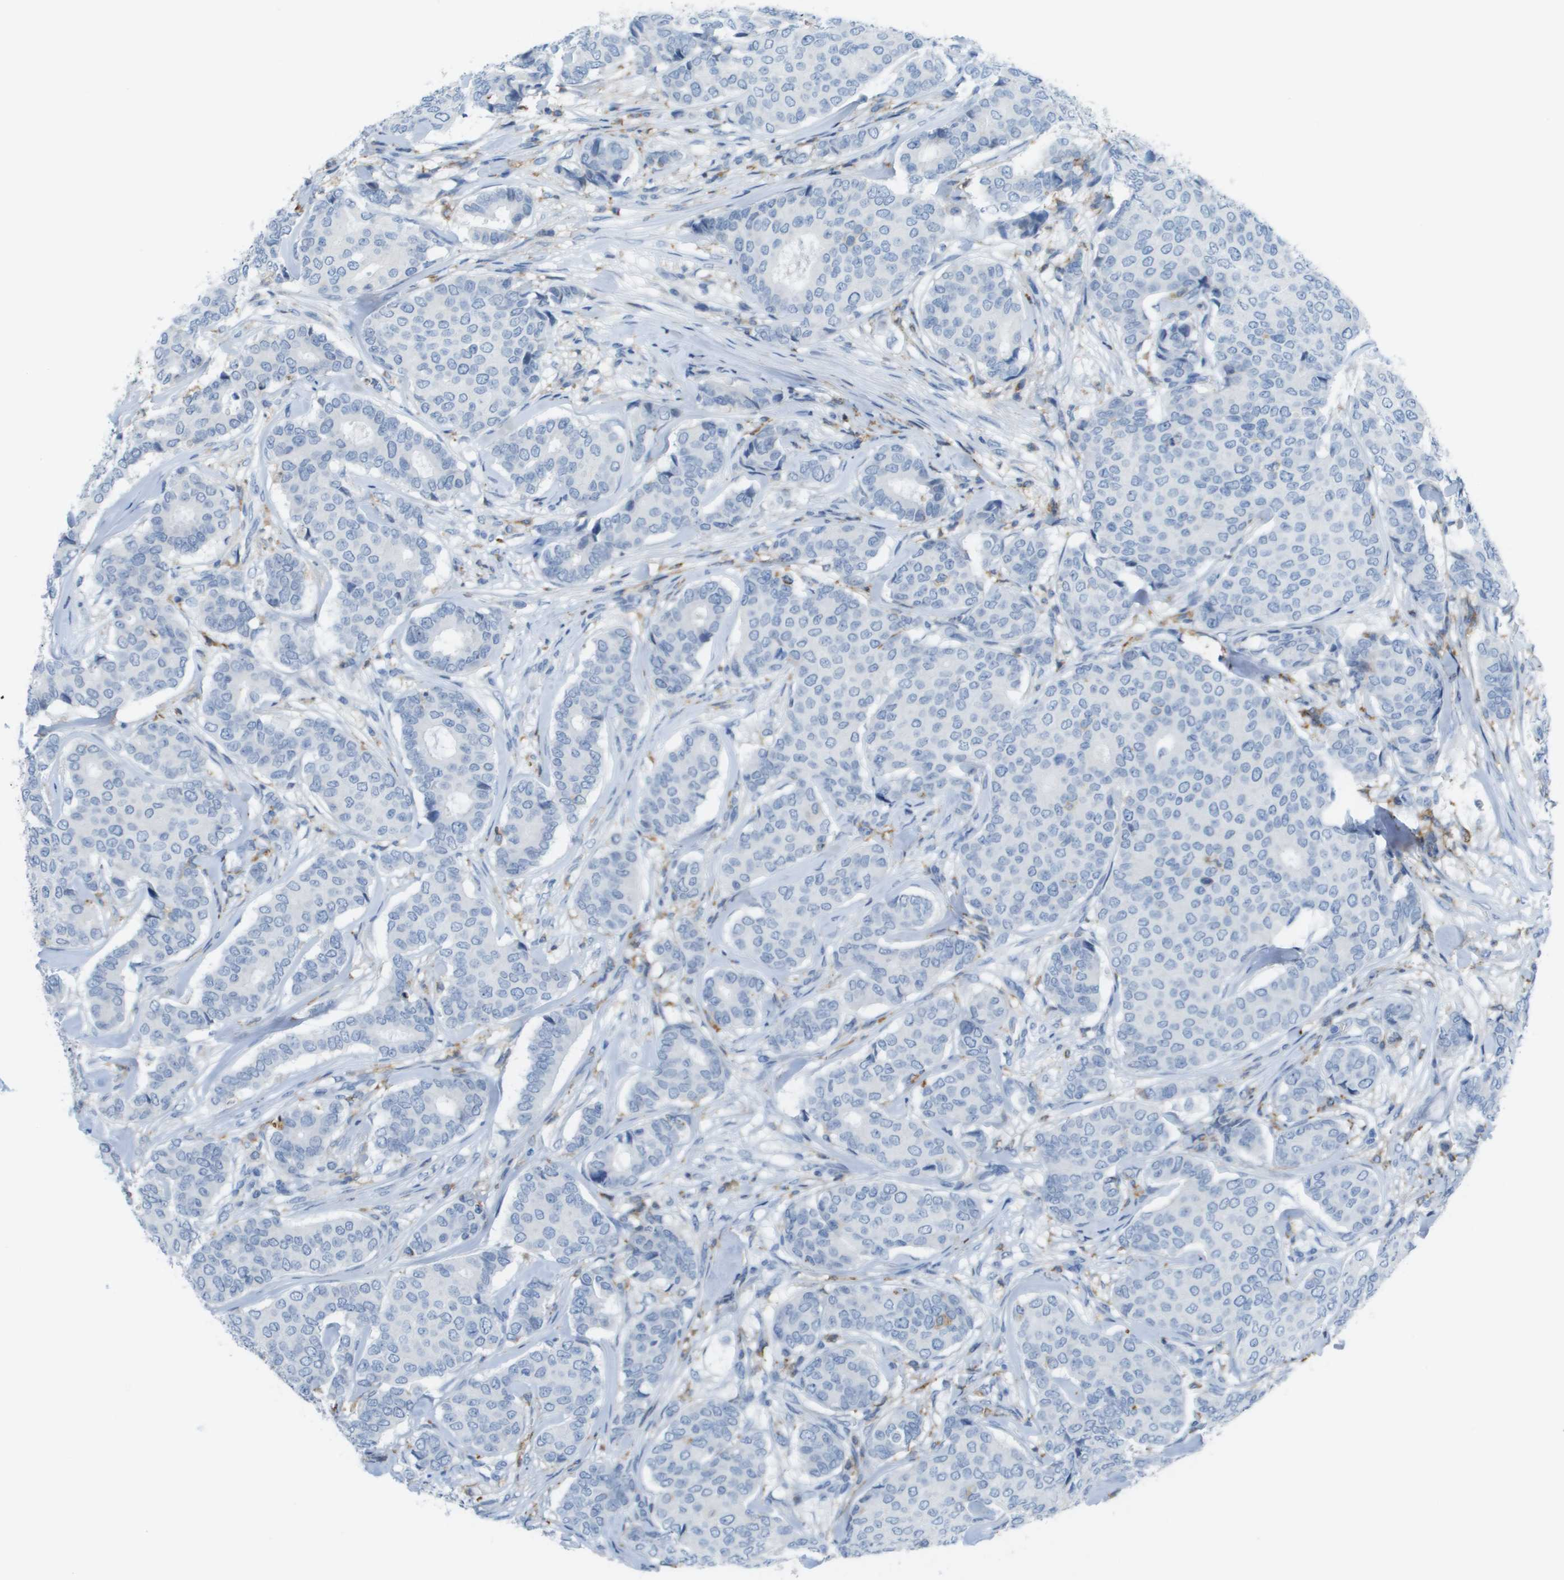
{"staining": {"intensity": "negative", "quantity": "none", "location": "none"}, "tissue": "breast cancer", "cell_type": "Tumor cells", "image_type": "cancer", "snomed": [{"axis": "morphology", "description": "Duct carcinoma"}, {"axis": "topography", "description": "Breast"}], "caption": "High magnification brightfield microscopy of breast cancer (invasive ductal carcinoma) stained with DAB (3,3'-diaminobenzidine) (brown) and counterstained with hematoxylin (blue): tumor cells show no significant expression.", "gene": "ZBTB43", "patient": {"sex": "female", "age": 75}}